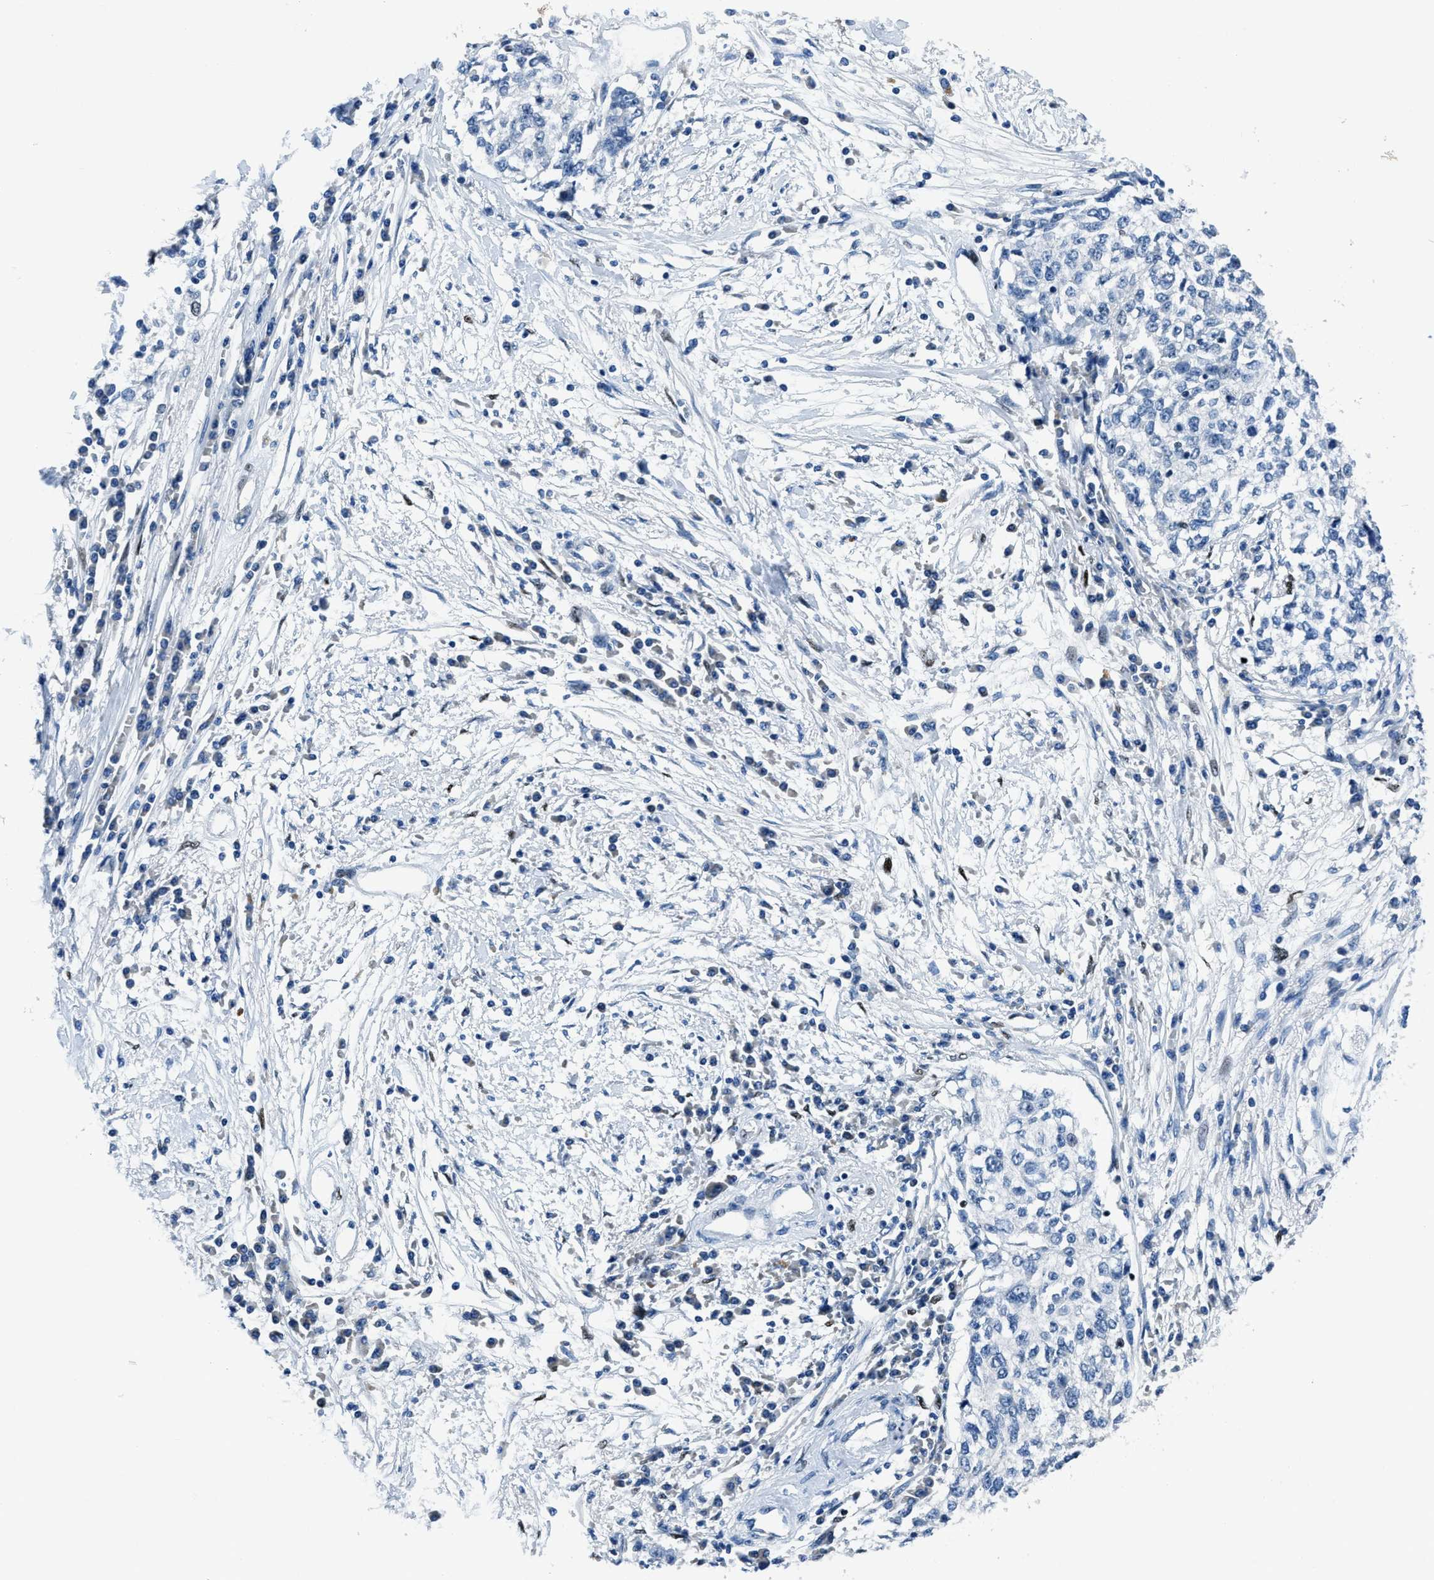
{"staining": {"intensity": "negative", "quantity": "none", "location": "none"}, "tissue": "cervical cancer", "cell_type": "Tumor cells", "image_type": "cancer", "snomed": [{"axis": "morphology", "description": "Squamous cell carcinoma, NOS"}, {"axis": "topography", "description": "Cervix"}], "caption": "This is a photomicrograph of IHC staining of cervical cancer (squamous cell carcinoma), which shows no positivity in tumor cells. (DAB (3,3'-diaminobenzidine) immunohistochemistry (IHC), high magnification).", "gene": "EGR1", "patient": {"sex": "female", "age": 57}}